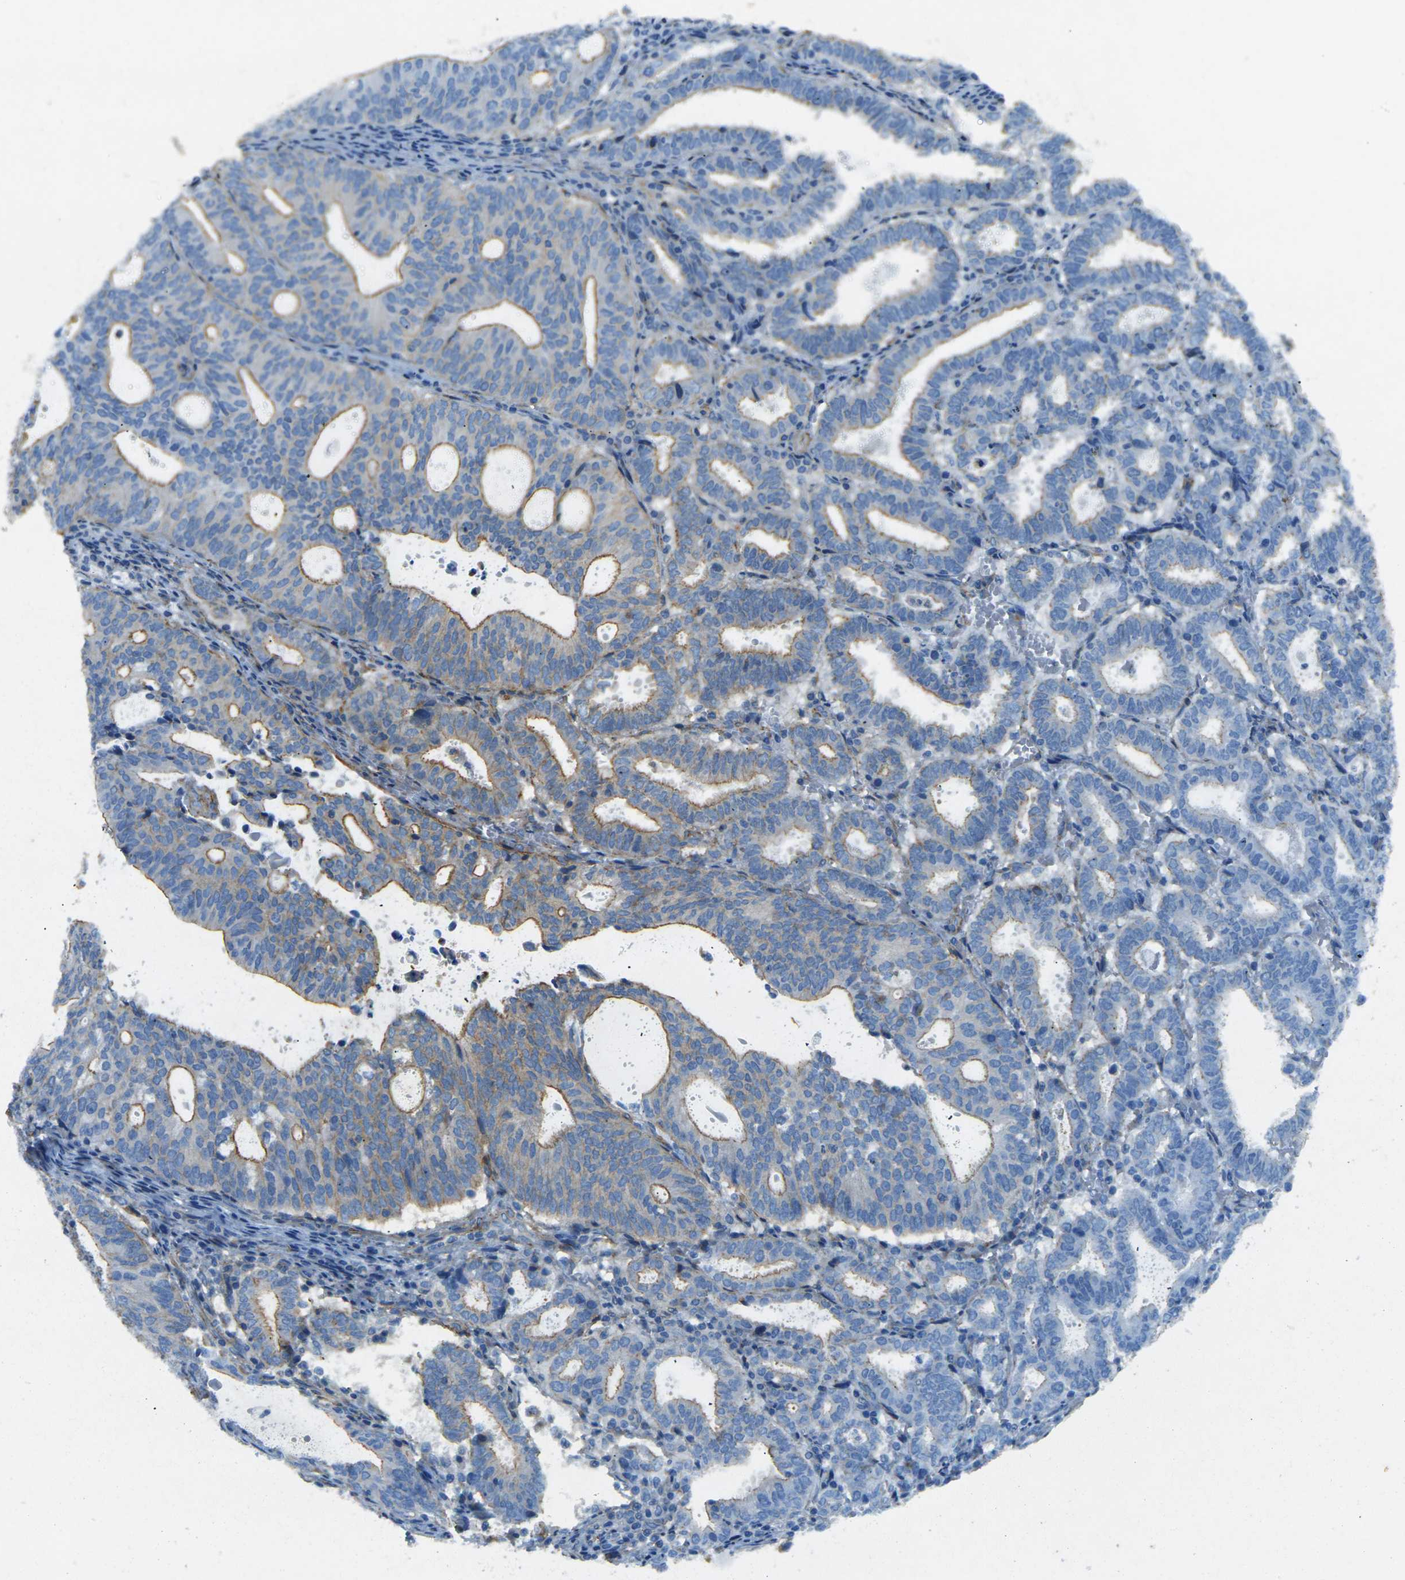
{"staining": {"intensity": "moderate", "quantity": "25%-75%", "location": "cytoplasmic/membranous"}, "tissue": "endometrial cancer", "cell_type": "Tumor cells", "image_type": "cancer", "snomed": [{"axis": "morphology", "description": "Adenocarcinoma, NOS"}, {"axis": "topography", "description": "Uterus"}], "caption": "The immunohistochemical stain shows moderate cytoplasmic/membranous expression in tumor cells of endometrial adenocarcinoma tissue.", "gene": "EPHA7", "patient": {"sex": "female", "age": 83}}